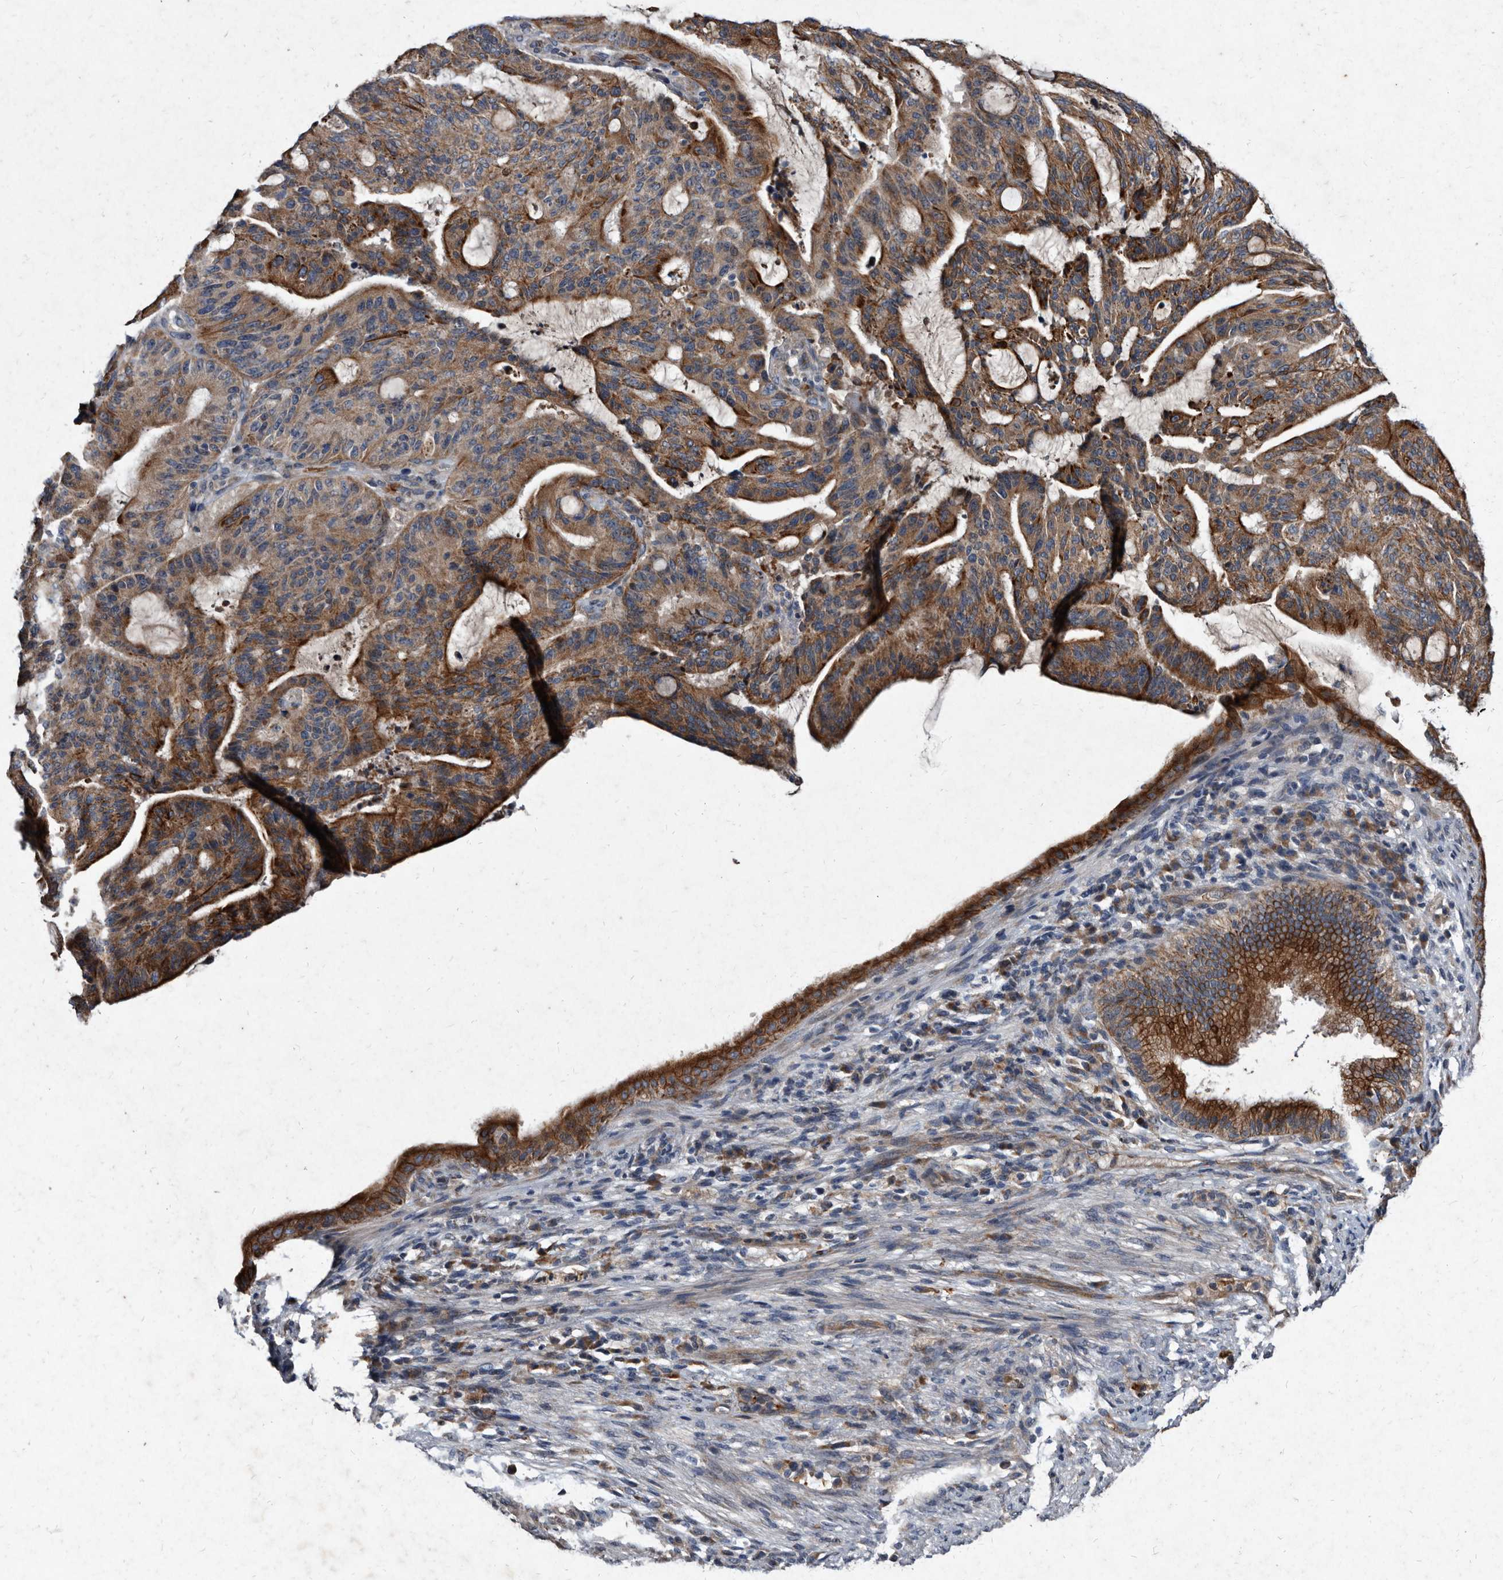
{"staining": {"intensity": "moderate", "quantity": ">75%", "location": "cytoplasmic/membranous"}, "tissue": "liver cancer", "cell_type": "Tumor cells", "image_type": "cancer", "snomed": [{"axis": "morphology", "description": "Normal tissue, NOS"}, {"axis": "morphology", "description": "Cholangiocarcinoma"}, {"axis": "topography", "description": "Liver"}, {"axis": "topography", "description": "Peripheral nerve tissue"}], "caption": "High-power microscopy captured an IHC histopathology image of cholangiocarcinoma (liver), revealing moderate cytoplasmic/membranous staining in about >75% of tumor cells.", "gene": "YPEL3", "patient": {"sex": "female", "age": 73}}